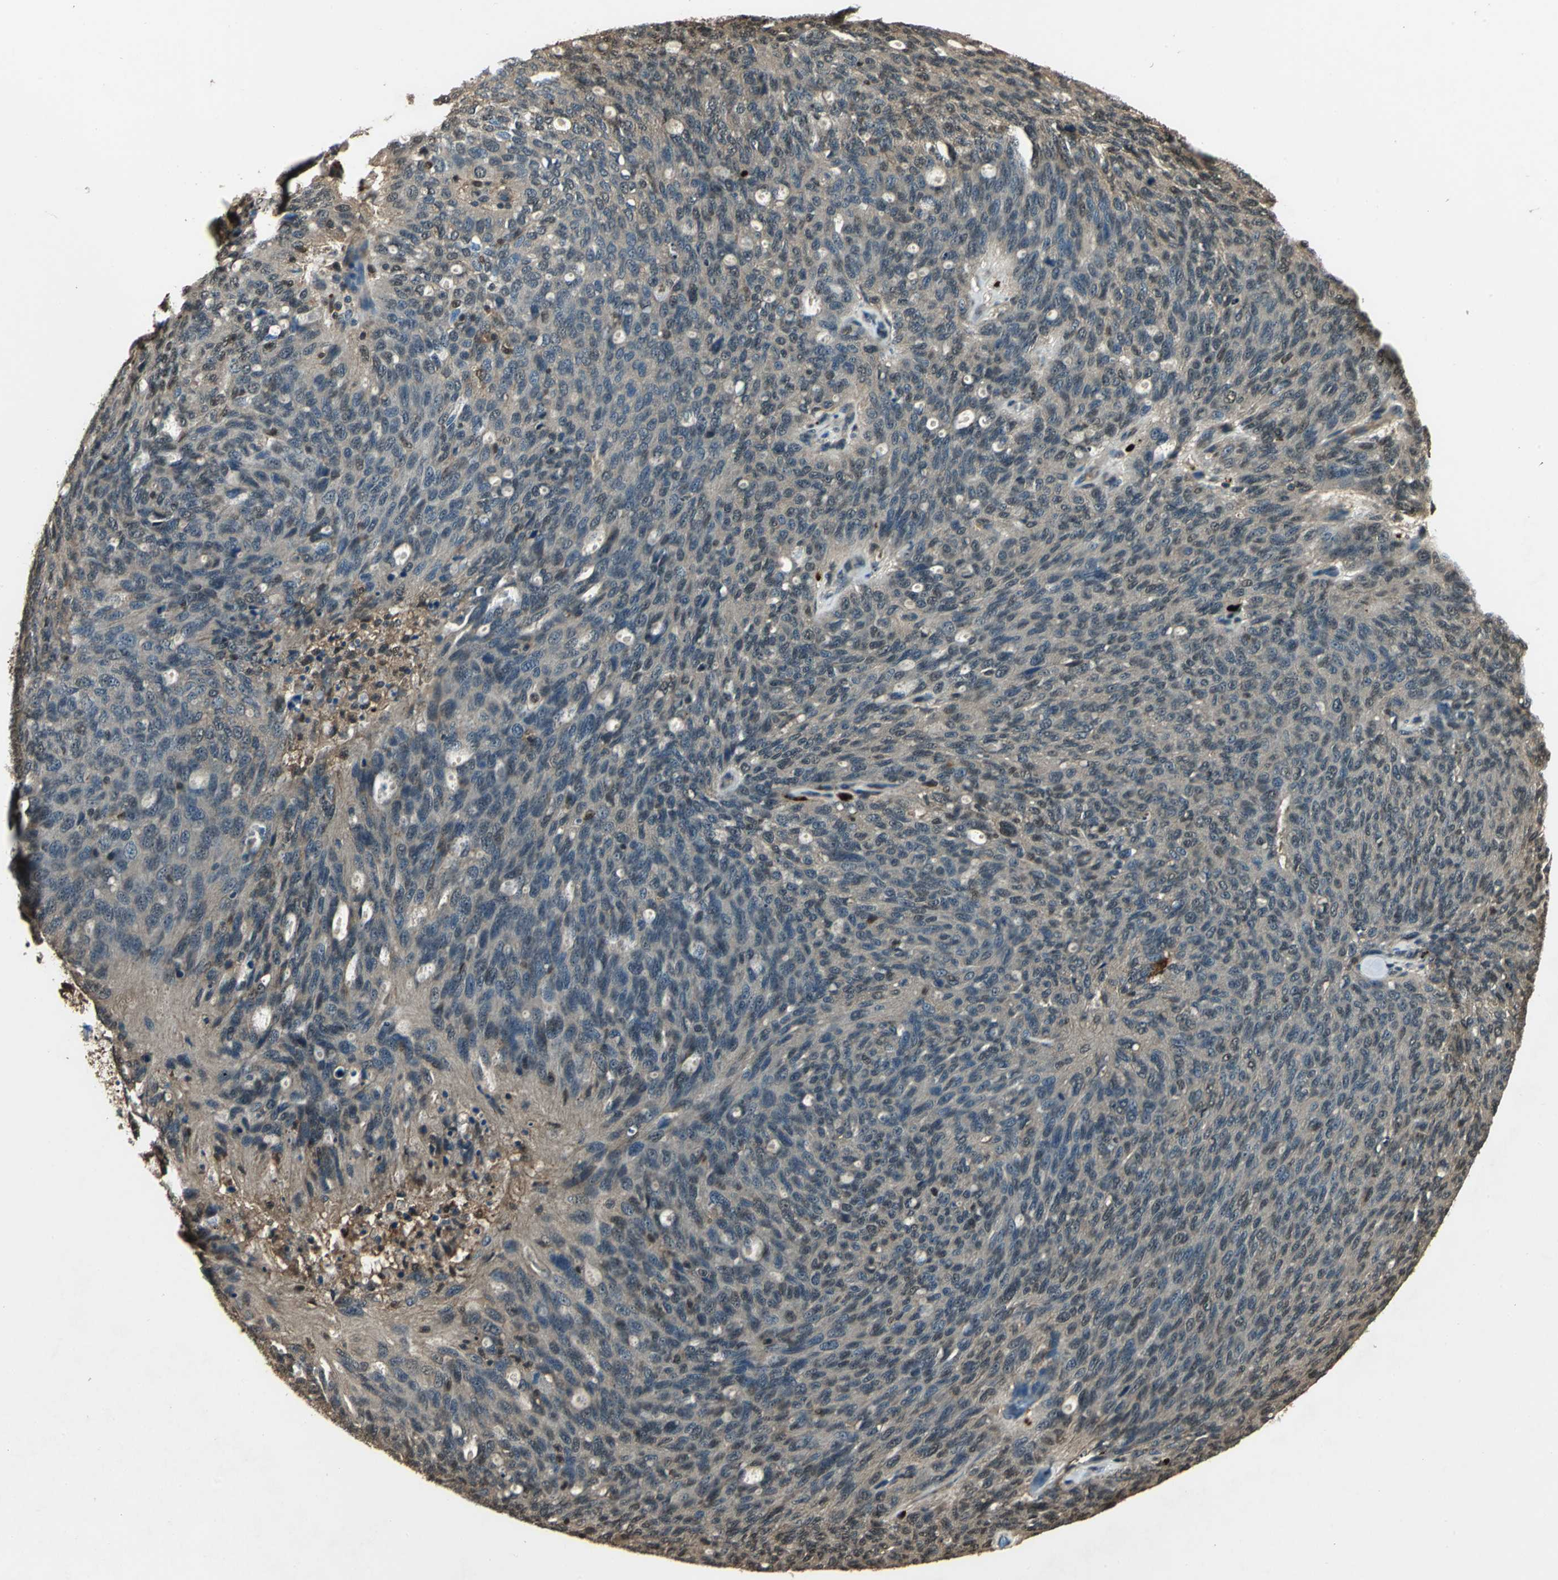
{"staining": {"intensity": "weak", "quantity": ">75%", "location": "cytoplasmic/membranous"}, "tissue": "ovarian cancer", "cell_type": "Tumor cells", "image_type": "cancer", "snomed": [{"axis": "morphology", "description": "Carcinoma, endometroid"}, {"axis": "topography", "description": "Ovary"}], "caption": "The histopathology image reveals a brown stain indicating the presence of a protein in the cytoplasmic/membranous of tumor cells in ovarian cancer (endometroid carcinoma).", "gene": "PPP1R13L", "patient": {"sex": "female", "age": 60}}